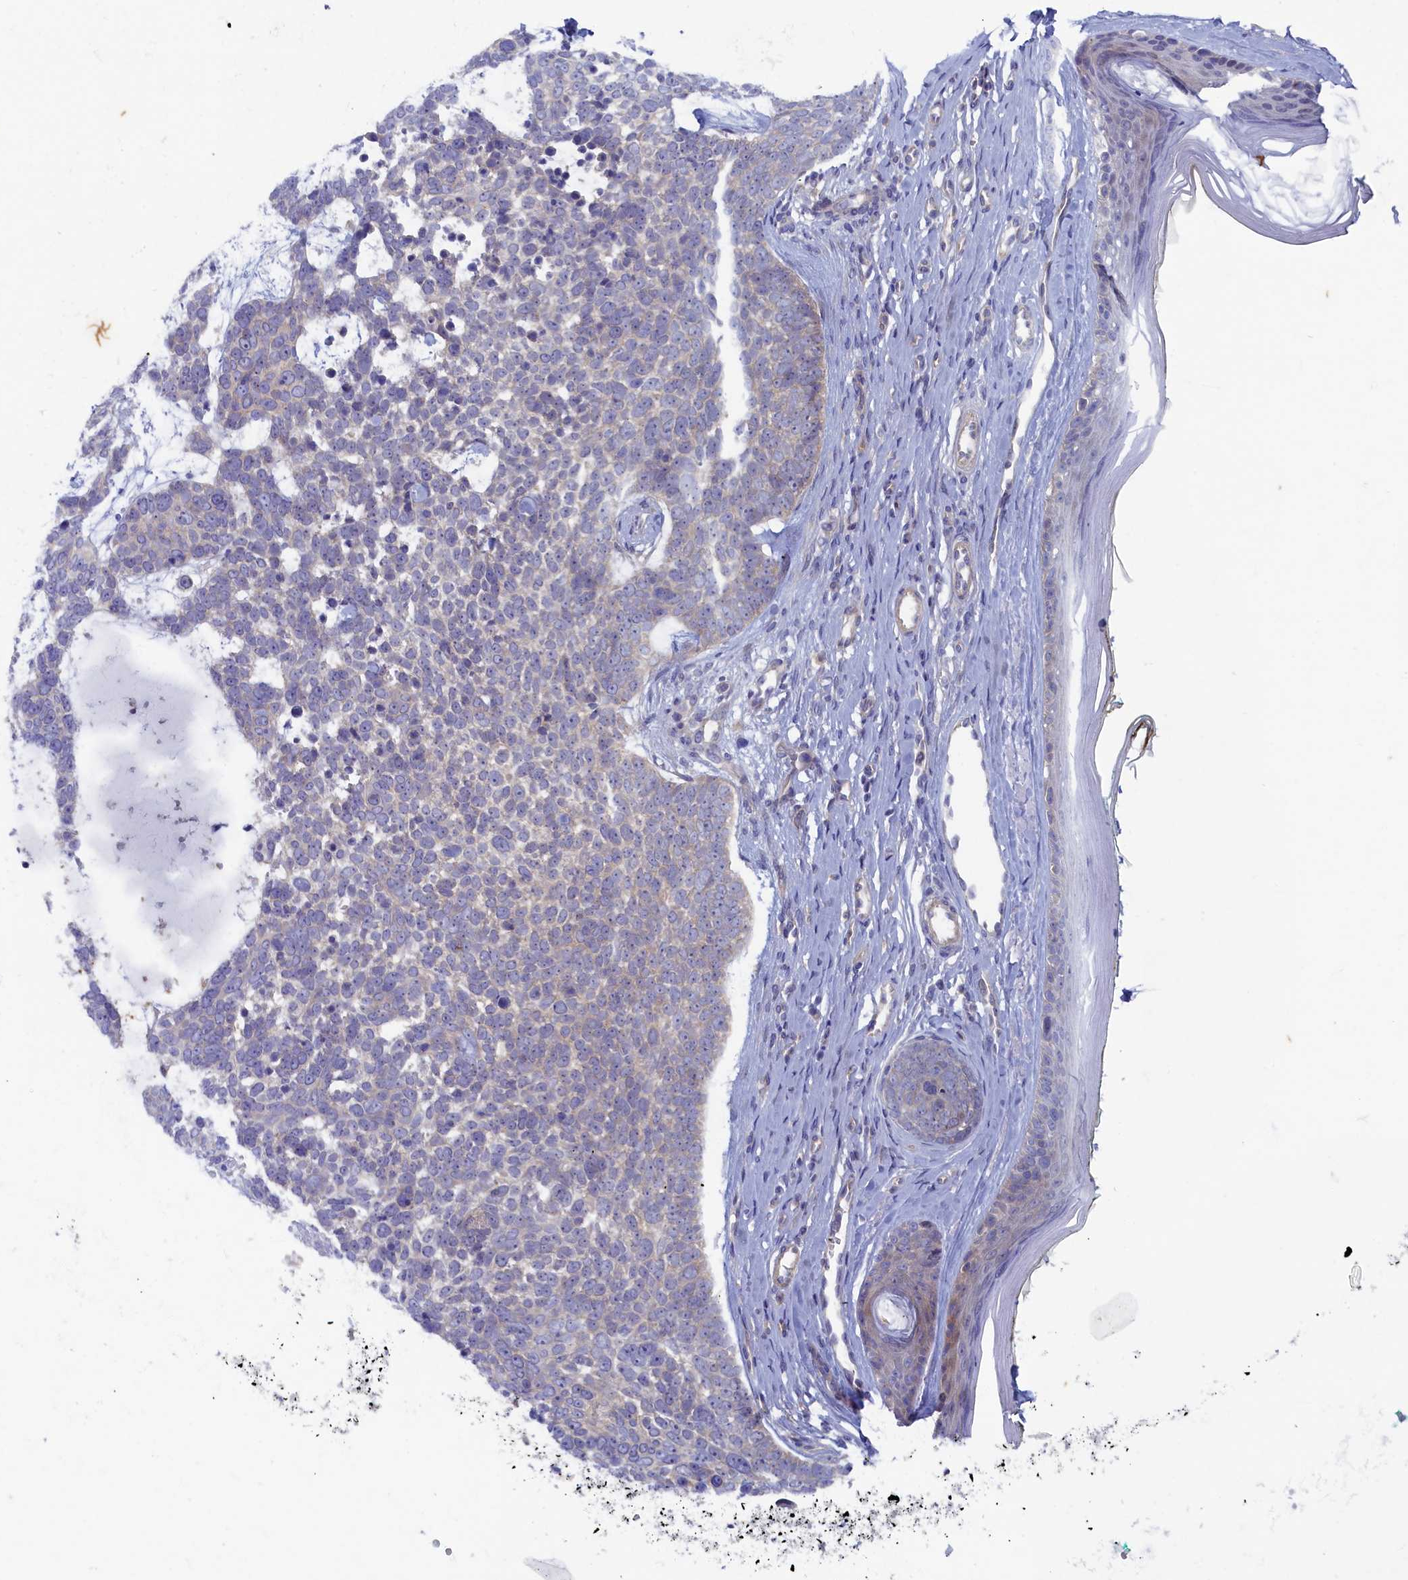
{"staining": {"intensity": "negative", "quantity": "none", "location": "none"}, "tissue": "skin cancer", "cell_type": "Tumor cells", "image_type": "cancer", "snomed": [{"axis": "morphology", "description": "Basal cell carcinoma"}, {"axis": "topography", "description": "Skin"}], "caption": "Micrograph shows no significant protein expression in tumor cells of skin cancer.", "gene": "WDR59", "patient": {"sex": "female", "age": 81}}